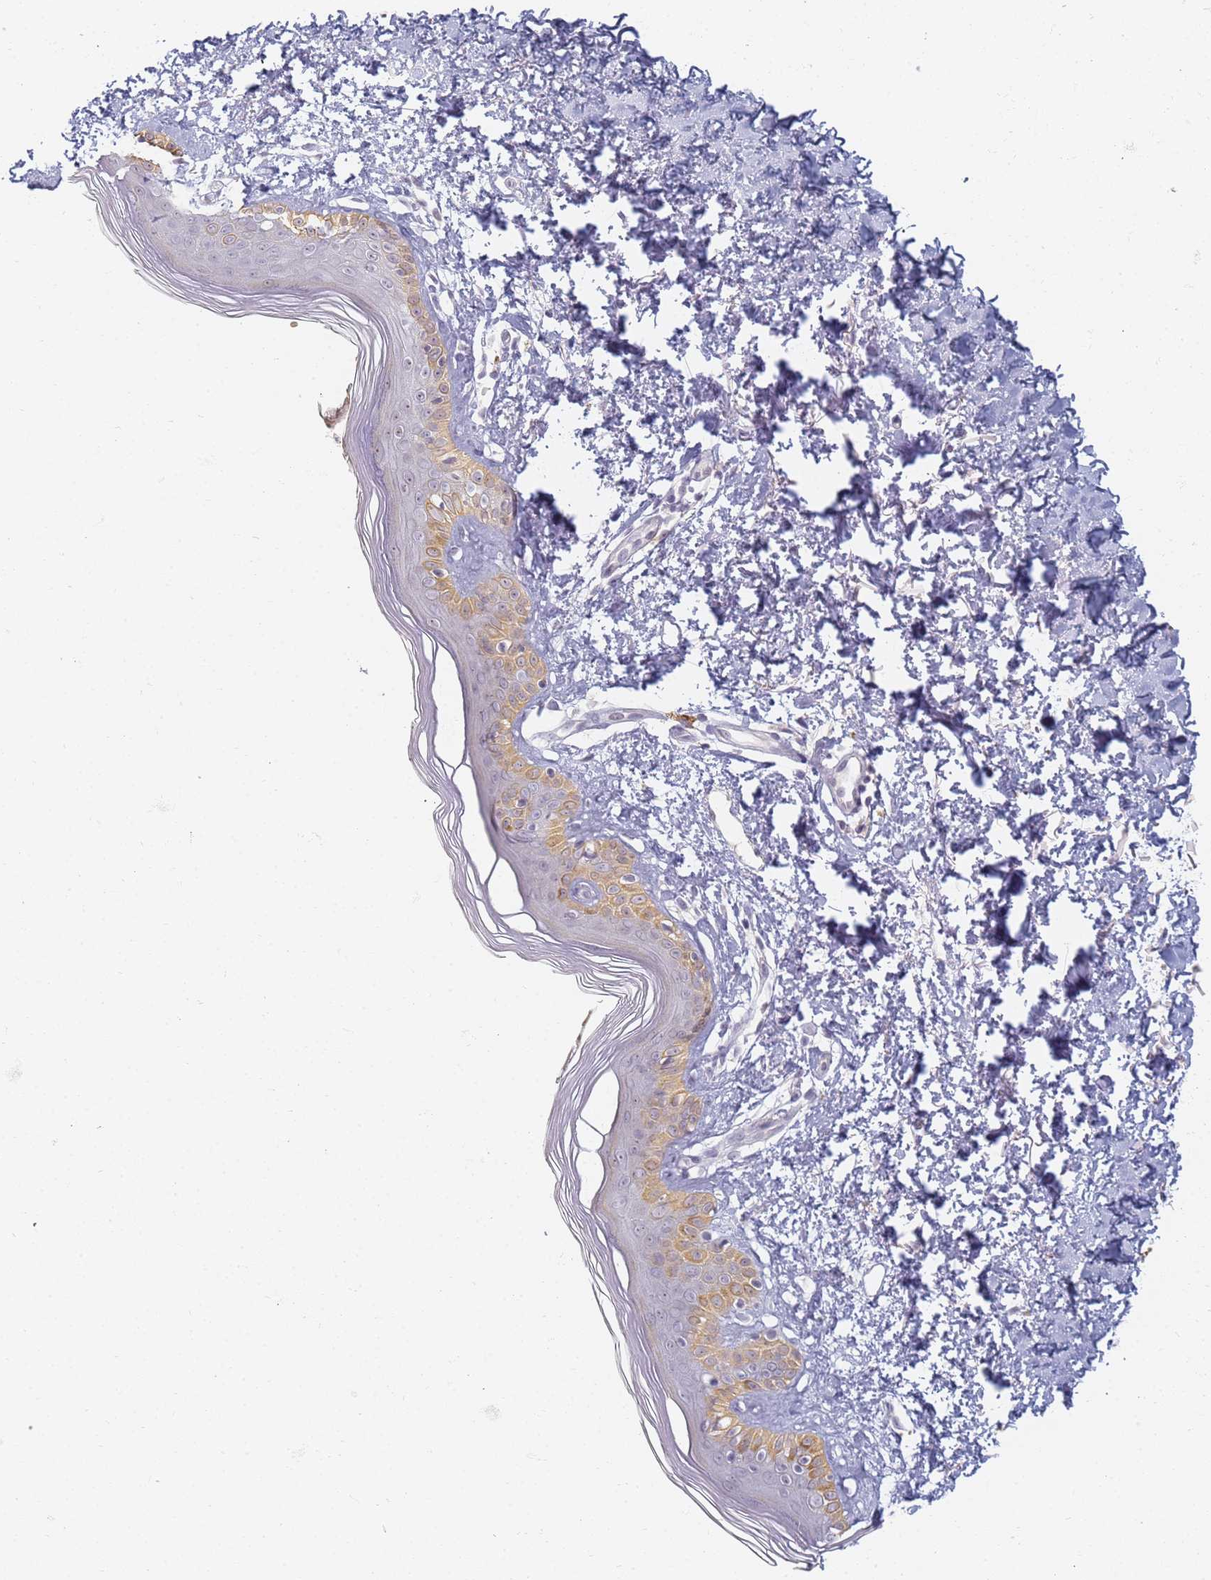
{"staining": {"intensity": "negative", "quantity": "none", "location": "none"}, "tissue": "skin", "cell_type": "Fibroblasts", "image_type": "normal", "snomed": [{"axis": "morphology", "description": "Normal tissue, NOS"}, {"axis": "topography", "description": "Skin"}], "caption": "High power microscopy histopathology image of an immunohistochemistry (IHC) histopathology image of normal skin, revealing no significant positivity in fibroblasts.", "gene": "SLC38A9", "patient": {"sex": "female", "age": 64}}